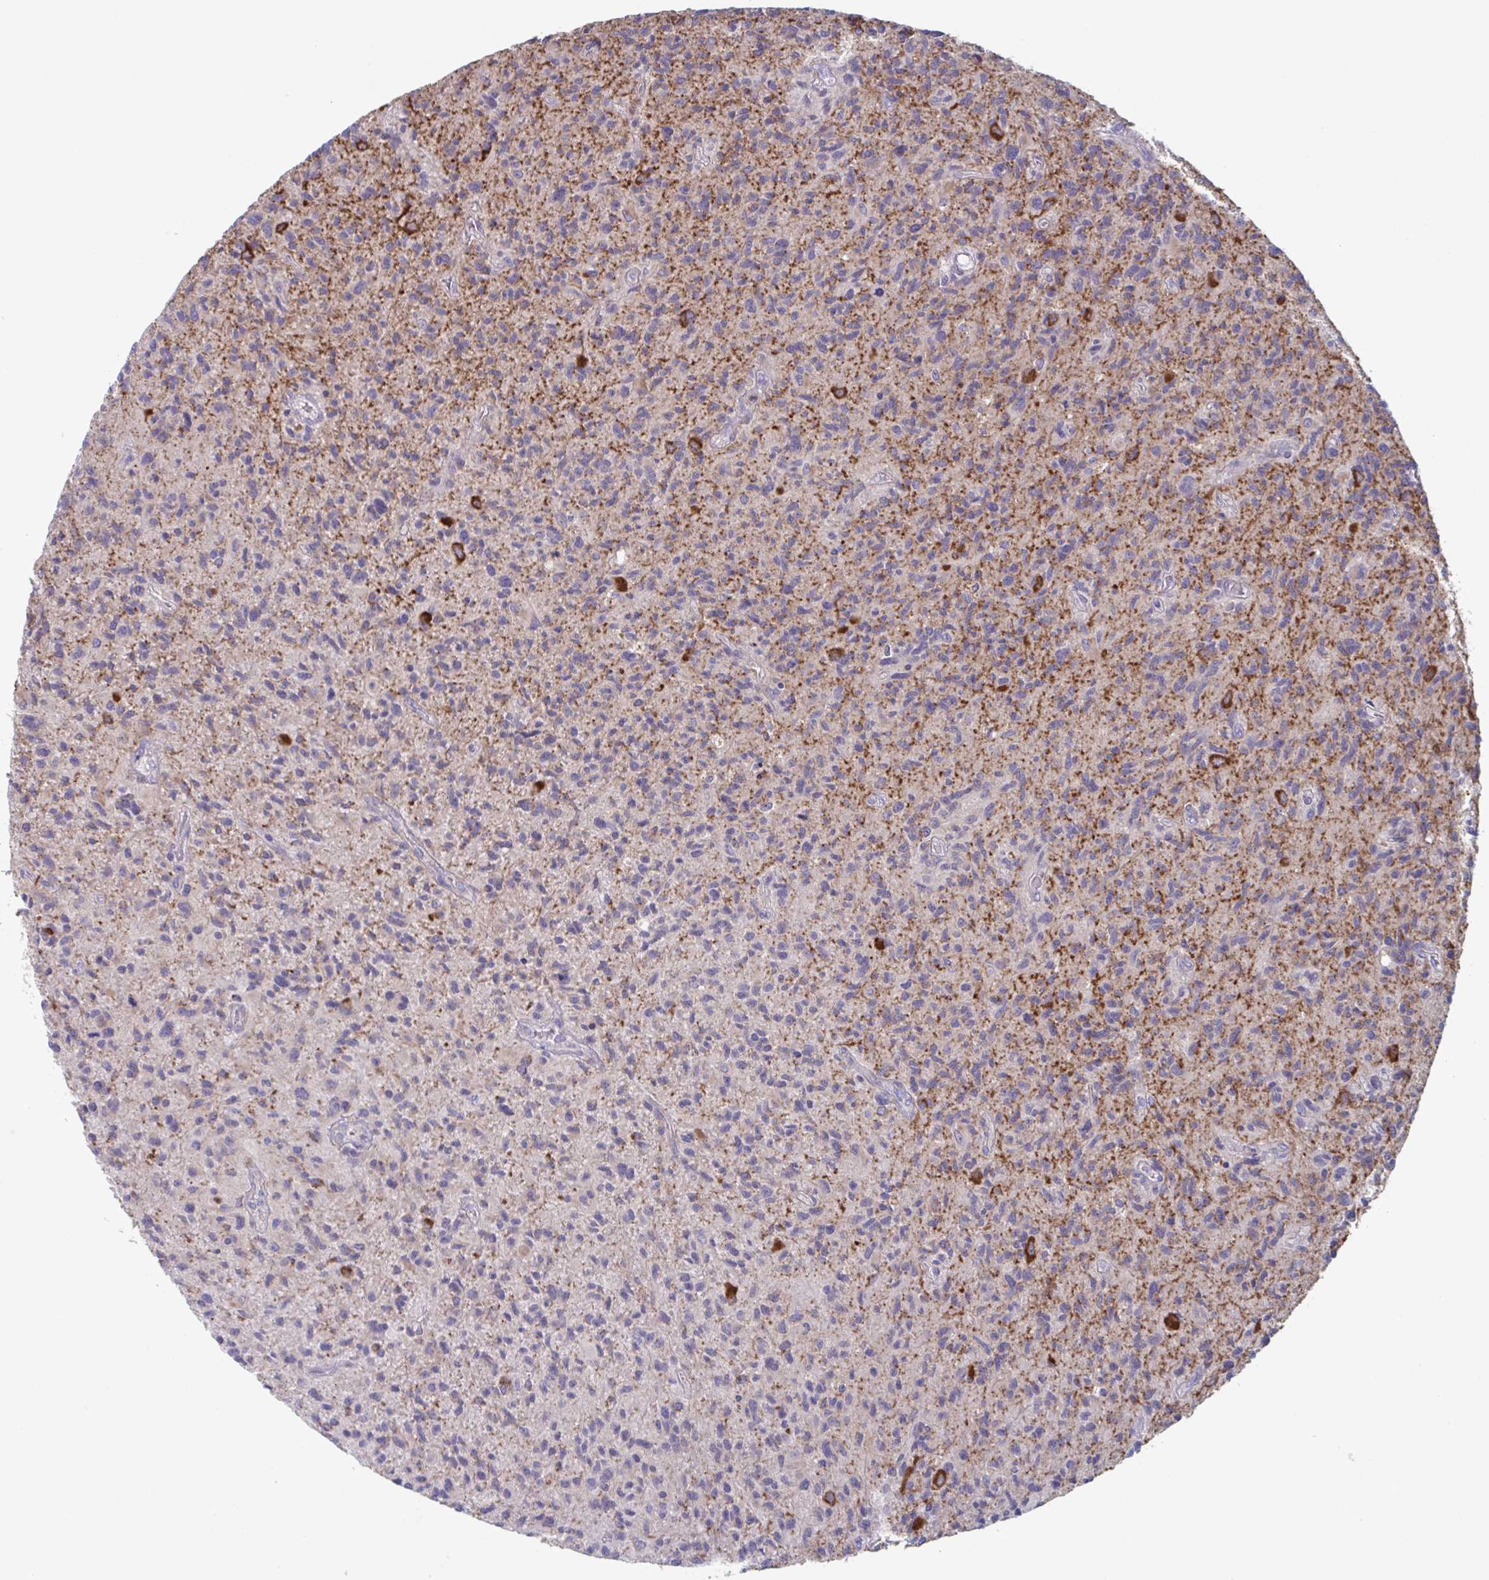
{"staining": {"intensity": "negative", "quantity": "none", "location": "none"}, "tissue": "glioma", "cell_type": "Tumor cells", "image_type": "cancer", "snomed": [{"axis": "morphology", "description": "Glioma, malignant, High grade"}, {"axis": "topography", "description": "Brain"}], "caption": "IHC photomicrograph of neoplastic tissue: malignant high-grade glioma stained with DAB (3,3'-diaminobenzidine) reveals no significant protein expression in tumor cells.", "gene": "NIPSNAP1", "patient": {"sex": "female", "age": 70}}